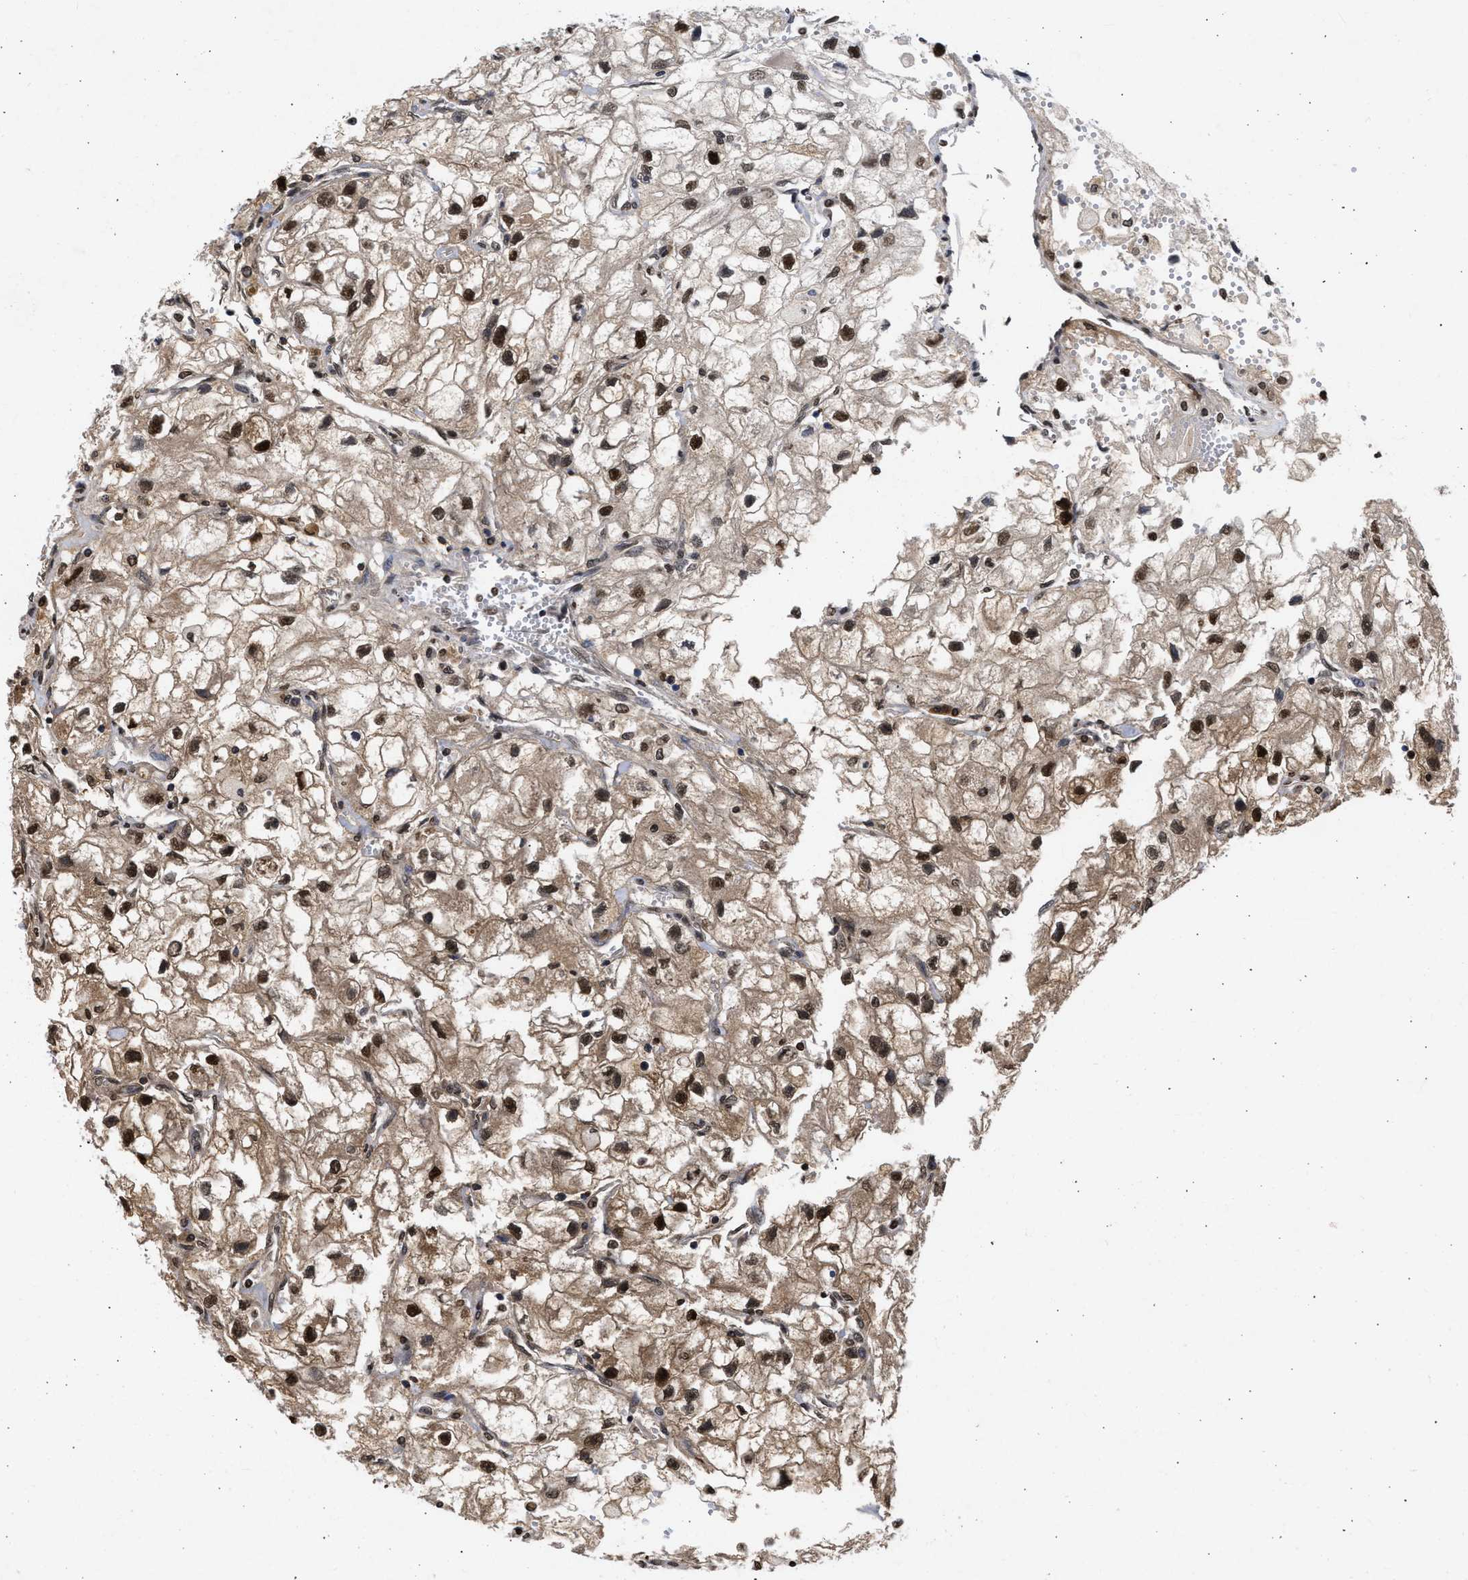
{"staining": {"intensity": "strong", "quantity": ">75%", "location": "cytoplasmic/membranous,nuclear"}, "tissue": "renal cancer", "cell_type": "Tumor cells", "image_type": "cancer", "snomed": [{"axis": "morphology", "description": "Adenocarcinoma, NOS"}, {"axis": "topography", "description": "Kidney"}], "caption": "Protein staining of renal cancer (adenocarcinoma) tissue exhibits strong cytoplasmic/membranous and nuclear staining in about >75% of tumor cells.", "gene": "NUP35", "patient": {"sex": "female", "age": 70}}